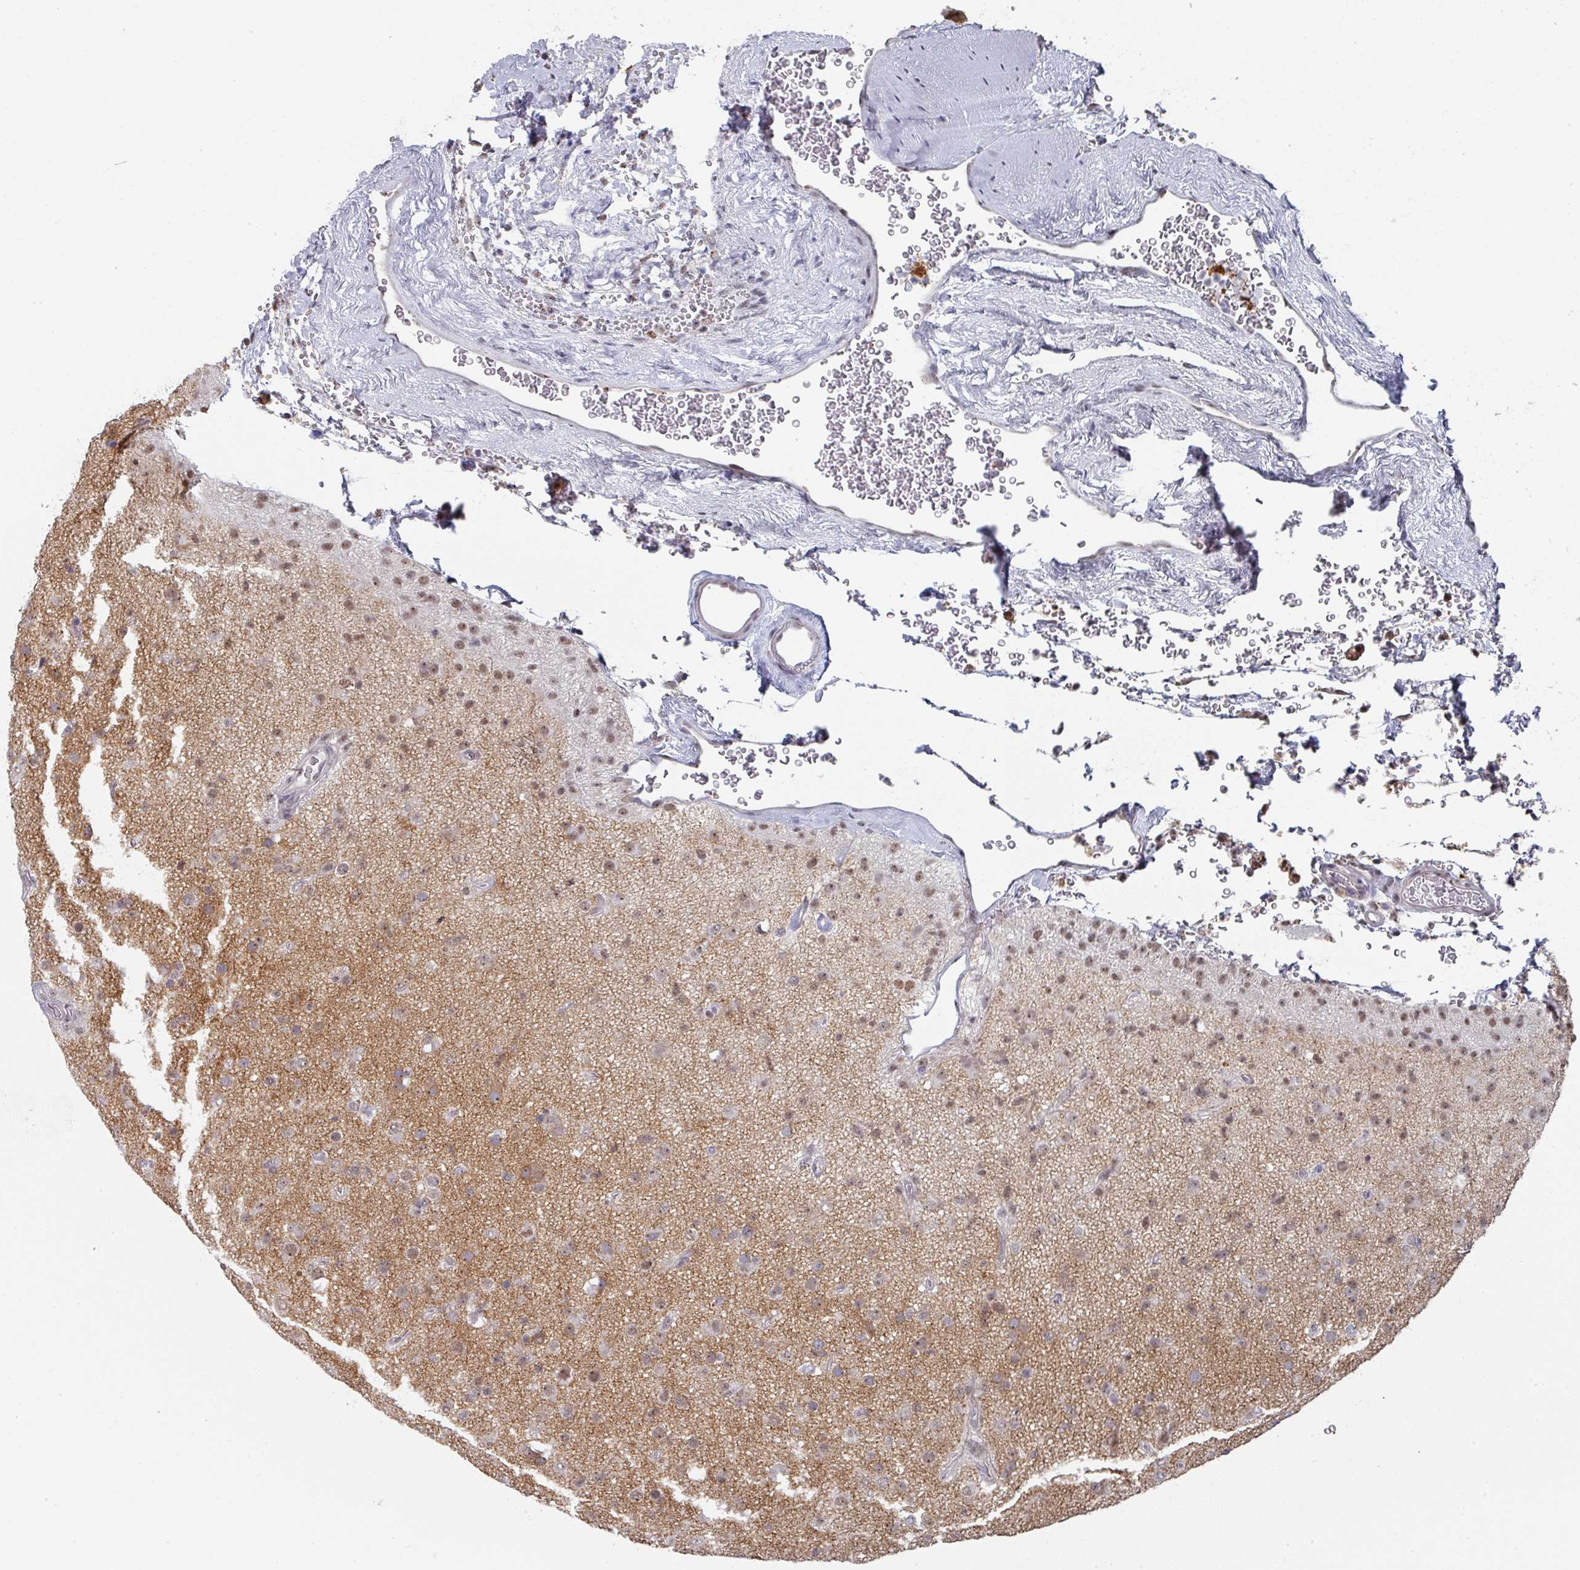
{"staining": {"intensity": "moderate", "quantity": "25%-75%", "location": "nuclear"}, "tissue": "glioma", "cell_type": "Tumor cells", "image_type": "cancer", "snomed": [{"axis": "morphology", "description": "Glioma, malignant, Low grade"}, {"axis": "topography", "description": "Brain"}], "caption": "The photomicrograph exhibits immunohistochemical staining of glioma. There is moderate nuclear positivity is identified in approximately 25%-75% of tumor cells. The staining was performed using DAB to visualize the protein expression in brown, while the nuclei were stained in blue with hematoxylin (Magnification: 20x).", "gene": "ZNF654", "patient": {"sex": "male", "age": 65}}